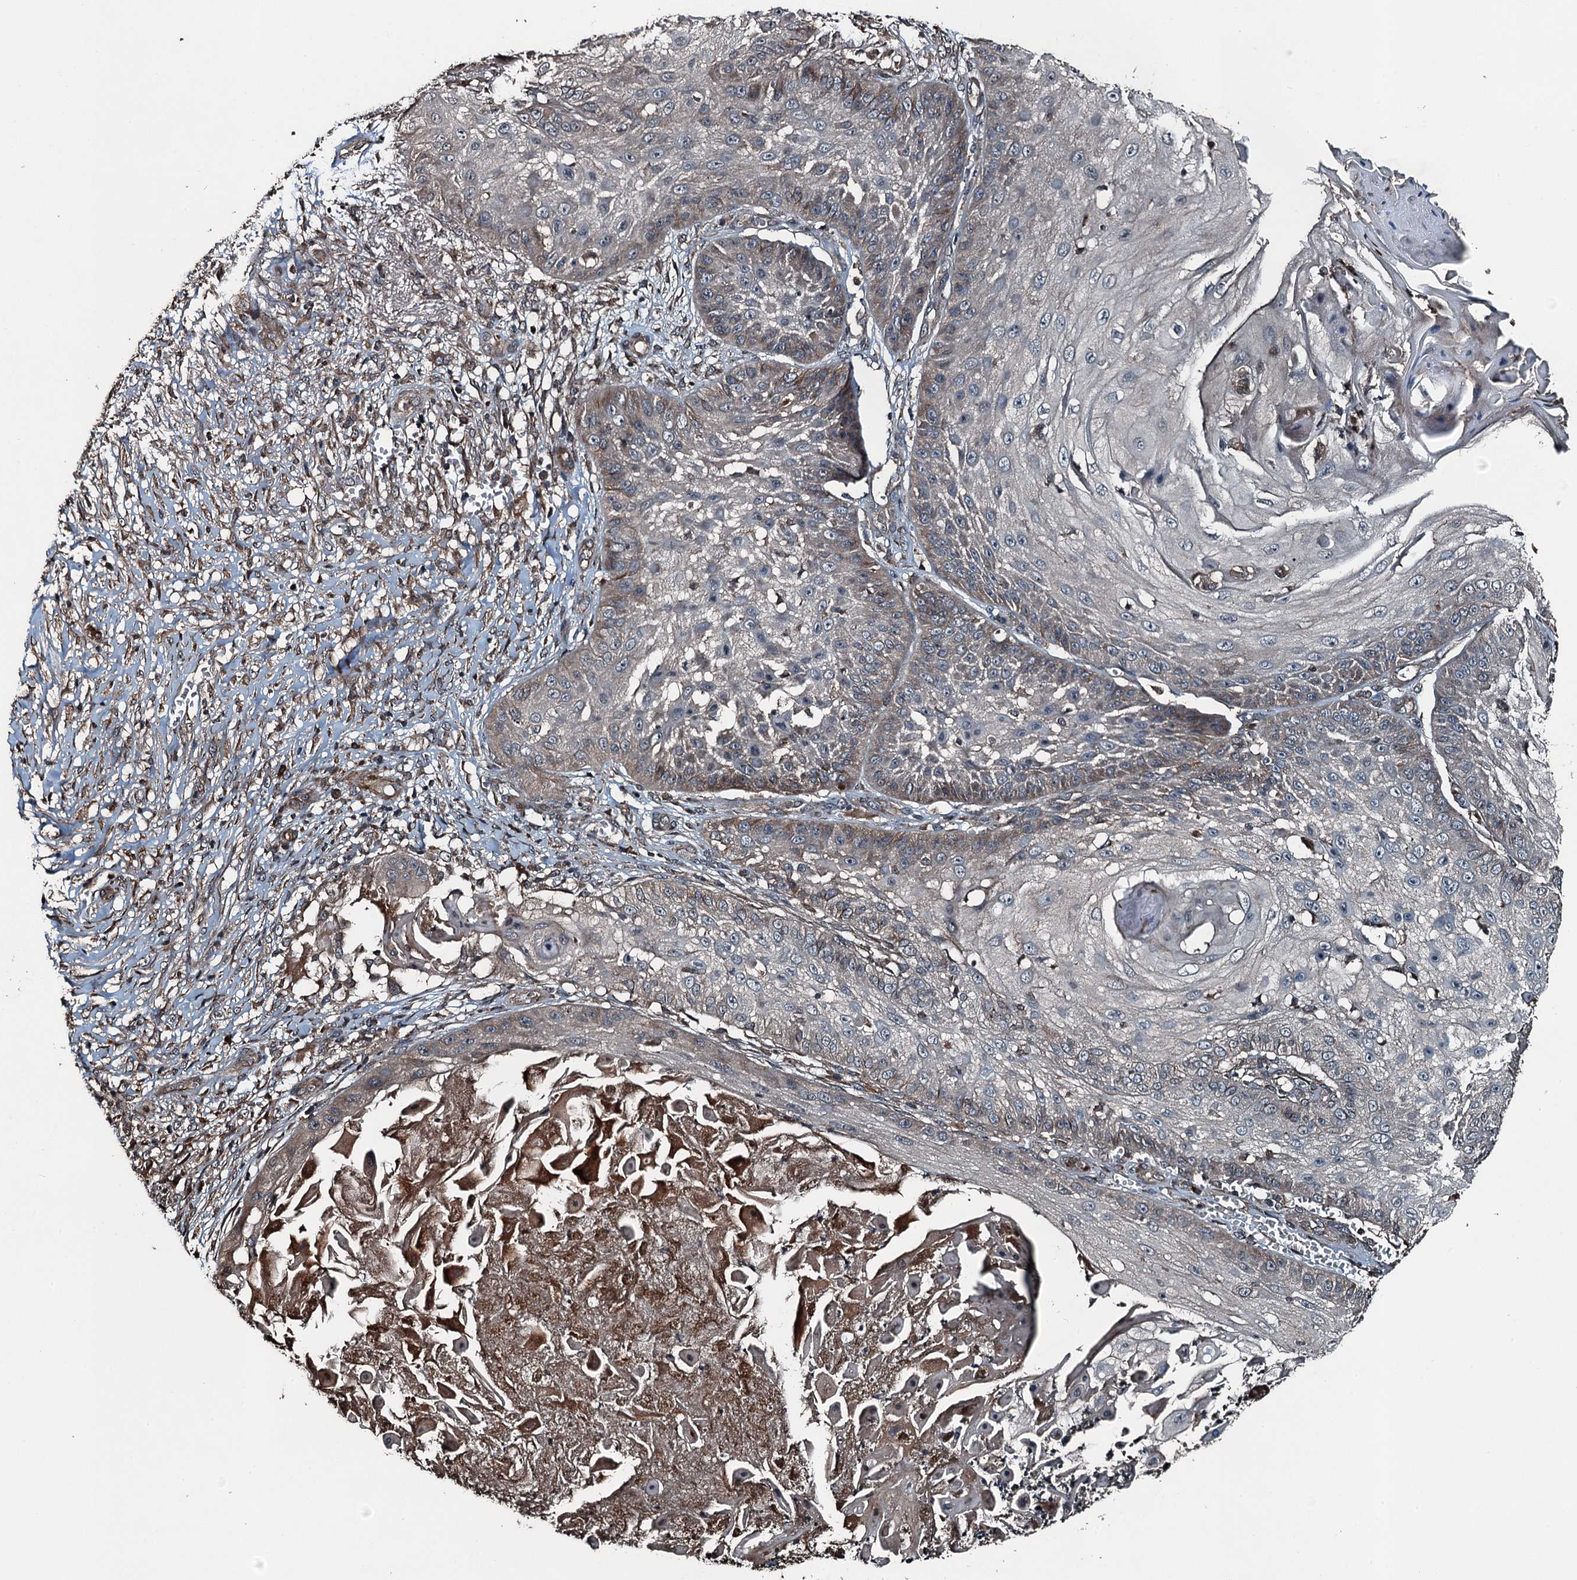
{"staining": {"intensity": "weak", "quantity": "<25%", "location": "cytoplasmic/membranous"}, "tissue": "skin cancer", "cell_type": "Tumor cells", "image_type": "cancer", "snomed": [{"axis": "morphology", "description": "Squamous cell carcinoma, NOS"}, {"axis": "topography", "description": "Skin"}], "caption": "This is an immunohistochemistry (IHC) micrograph of human squamous cell carcinoma (skin). There is no expression in tumor cells.", "gene": "TCTN1", "patient": {"sex": "male", "age": 70}}